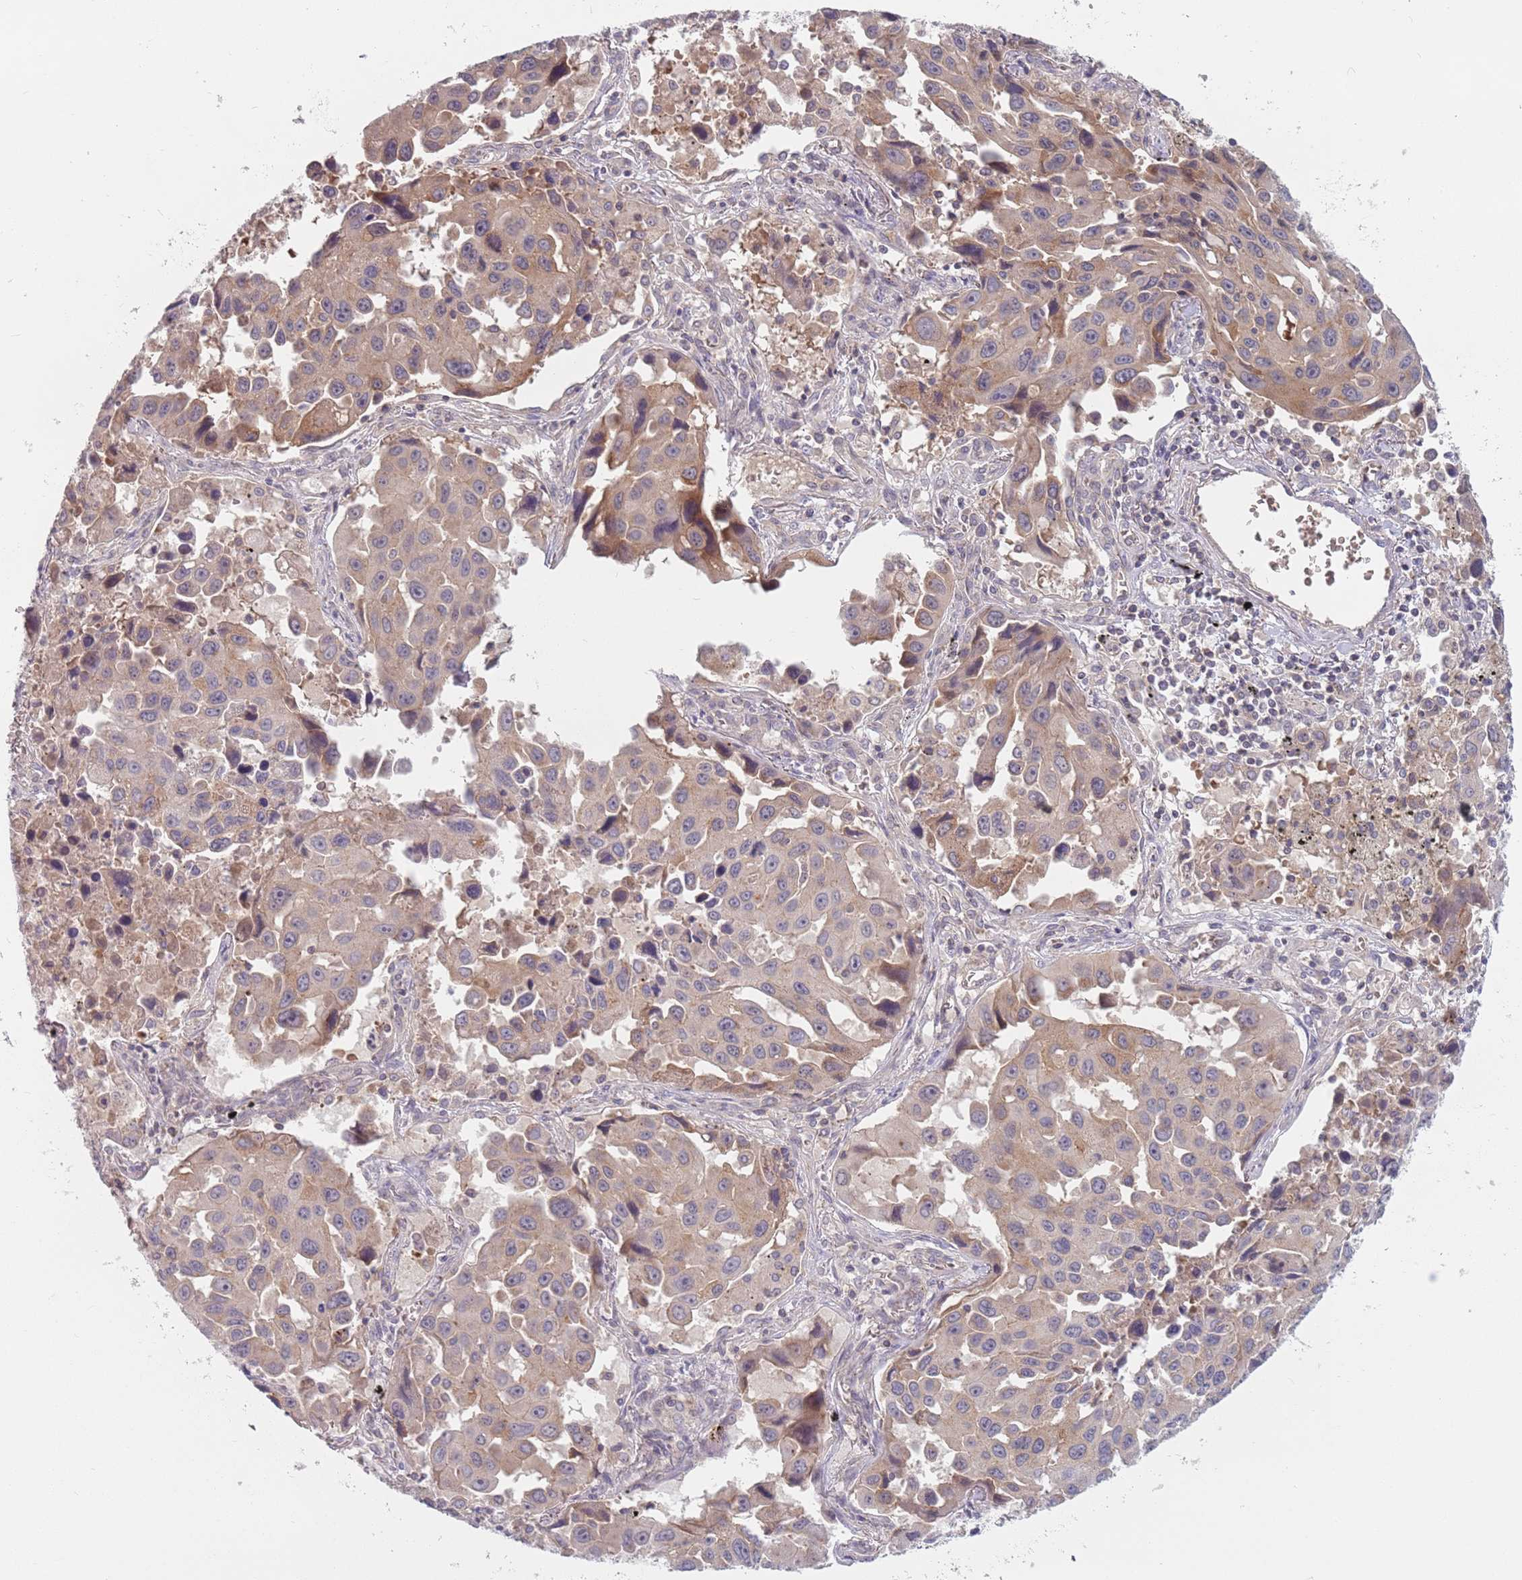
{"staining": {"intensity": "moderate", "quantity": "<25%", "location": "cytoplasmic/membranous"}, "tissue": "lung cancer", "cell_type": "Tumor cells", "image_type": "cancer", "snomed": [{"axis": "morphology", "description": "Adenocarcinoma, NOS"}, {"axis": "topography", "description": "Lung"}], "caption": "This photomicrograph exhibits immunohistochemistry (IHC) staining of human lung cancer, with low moderate cytoplasmic/membranous expression in about <25% of tumor cells.", "gene": "ASB13", "patient": {"sex": "male", "age": 66}}